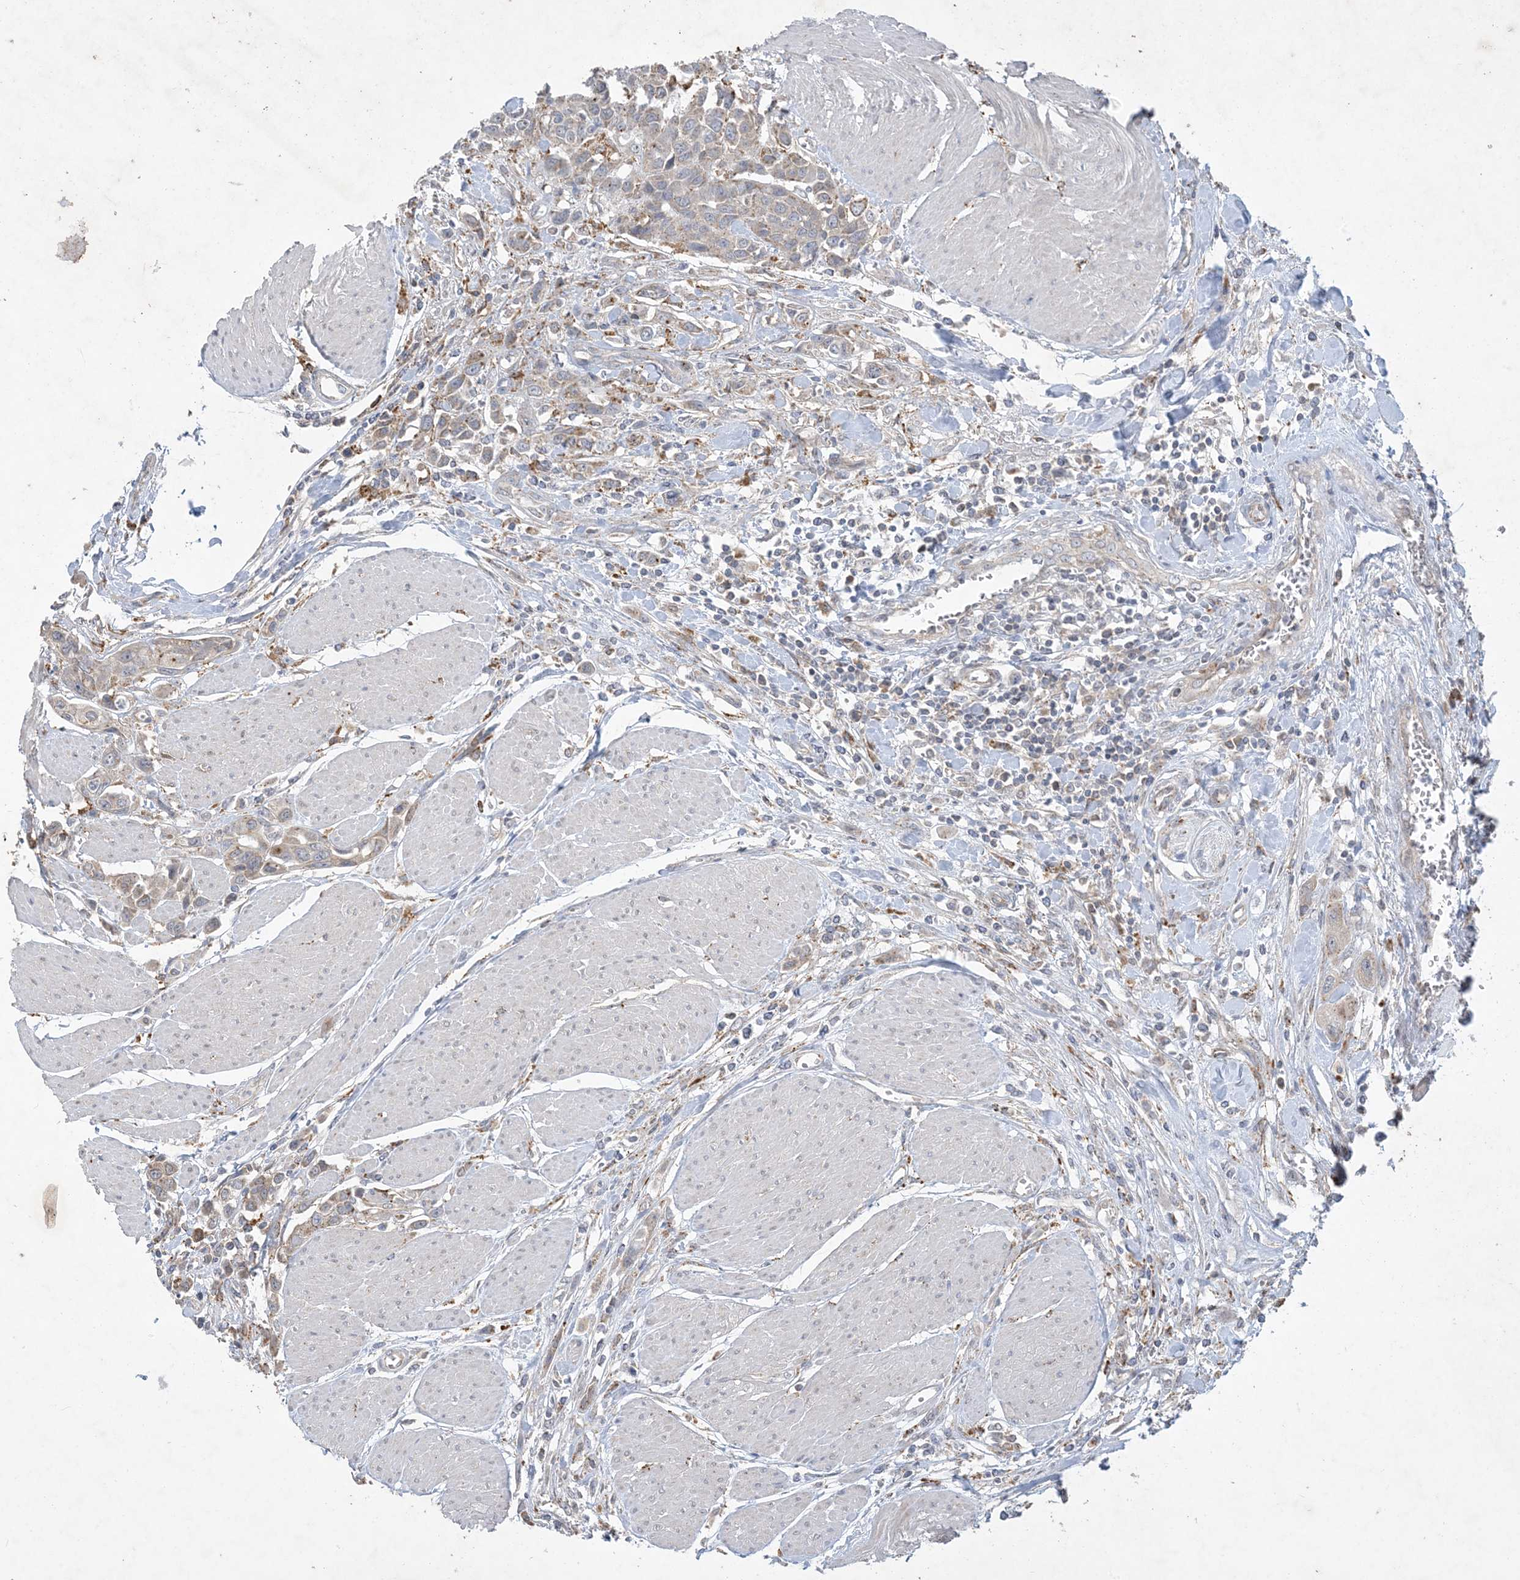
{"staining": {"intensity": "weak", "quantity": "<25%", "location": "cytoplasmic/membranous"}, "tissue": "urothelial cancer", "cell_type": "Tumor cells", "image_type": "cancer", "snomed": [{"axis": "morphology", "description": "Urothelial carcinoma, High grade"}, {"axis": "topography", "description": "Urinary bladder"}], "caption": "High magnification brightfield microscopy of urothelial cancer stained with DAB (brown) and counterstained with hematoxylin (blue): tumor cells show no significant staining. The staining is performed using DAB (3,3'-diaminobenzidine) brown chromogen with nuclei counter-stained in using hematoxylin.", "gene": "MRPS18A", "patient": {"sex": "male", "age": 50}}